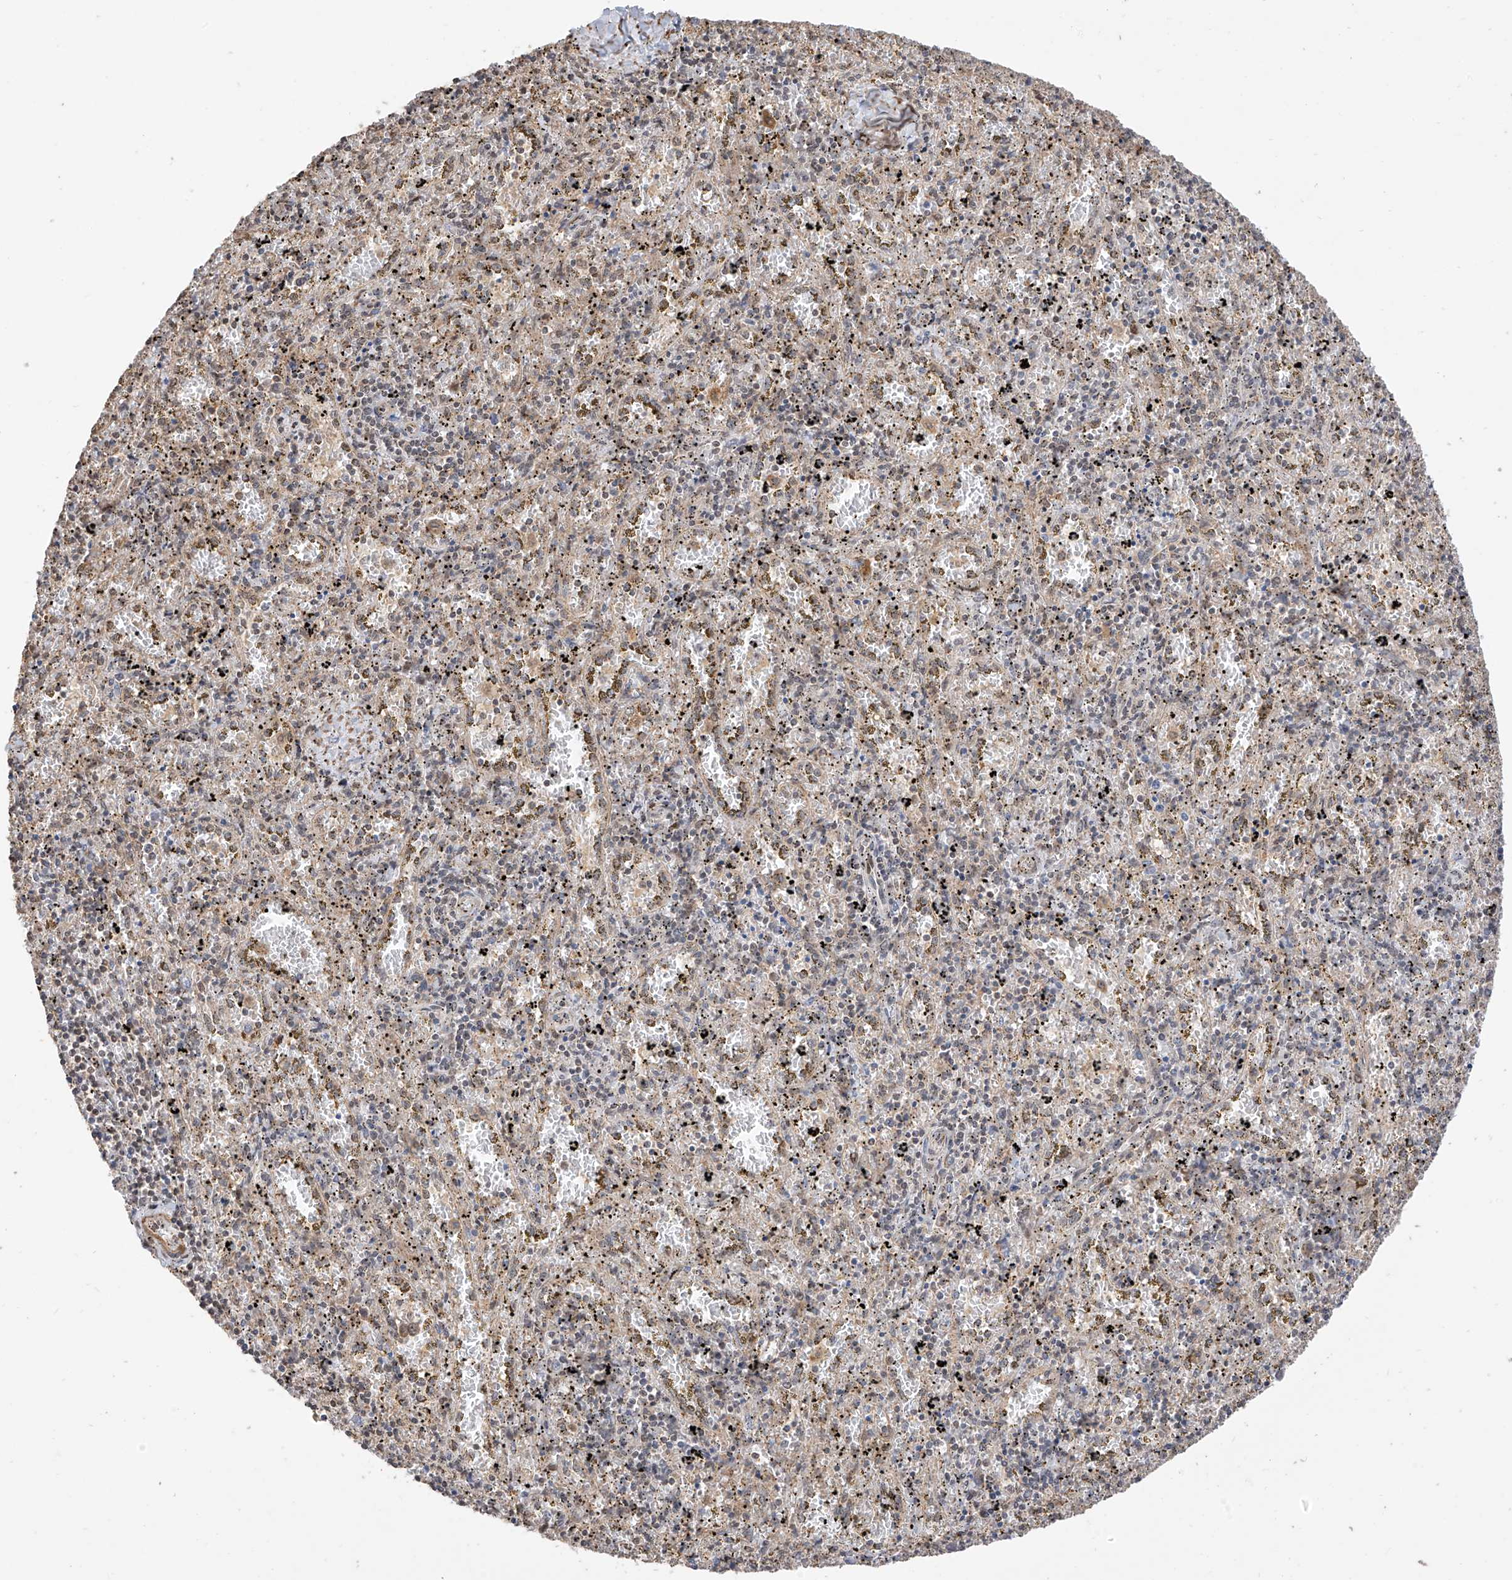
{"staining": {"intensity": "weak", "quantity": "<25%", "location": "cytoplasmic/membranous"}, "tissue": "spleen", "cell_type": "Cells in red pulp", "image_type": "normal", "snomed": [{"axis": "morphology", "description": "Normal tissue, NOS"}, {"axis": "topography", "description": "Spleen"}], "caption": "This is an IHC photomicrograph of normal human spleen. There is no positivity in cells in red pulp.", "gene": "LATS1", "patient": {"sex": "male", "age": 11}}